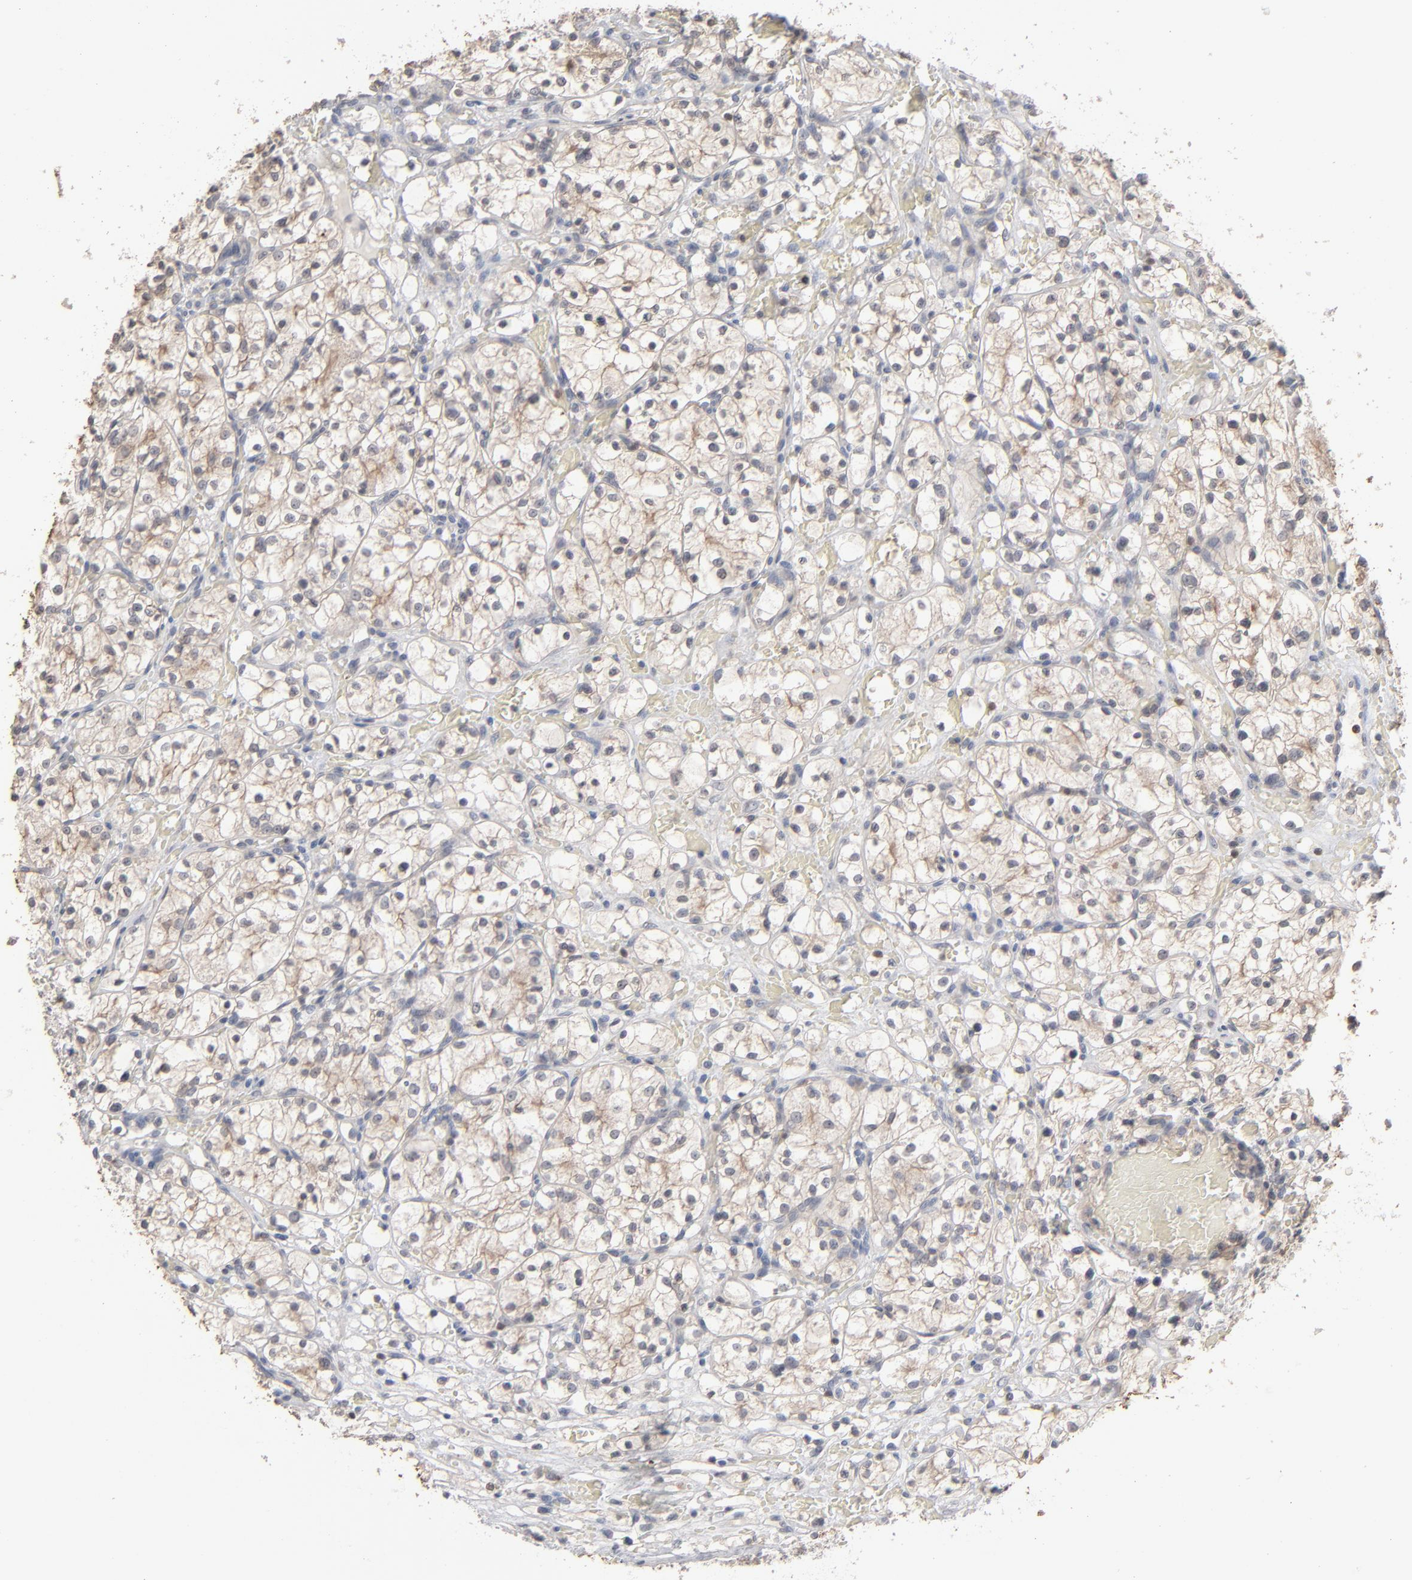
{"staining": {"intensity": "weak", "quantity": ">75%", "location": "cytoplasmic/membranous"}, "tissue": "renal cancer", "cell_type": "Tumor cells", "image_type": "cancer", "snomed": [{"axis": "morphology", "description": "Adenocarcinoma, NOS"}, {"axis": "topography", "description": "Kidney"}], "caption": "Protein expression analysis of human renal adenocarcinoma reveals weak cytoplasmic/membranous expression in approximately >75% of tumor cells.", "gene": "STAT4", "patient": {"sex": "female", "age": 60}}